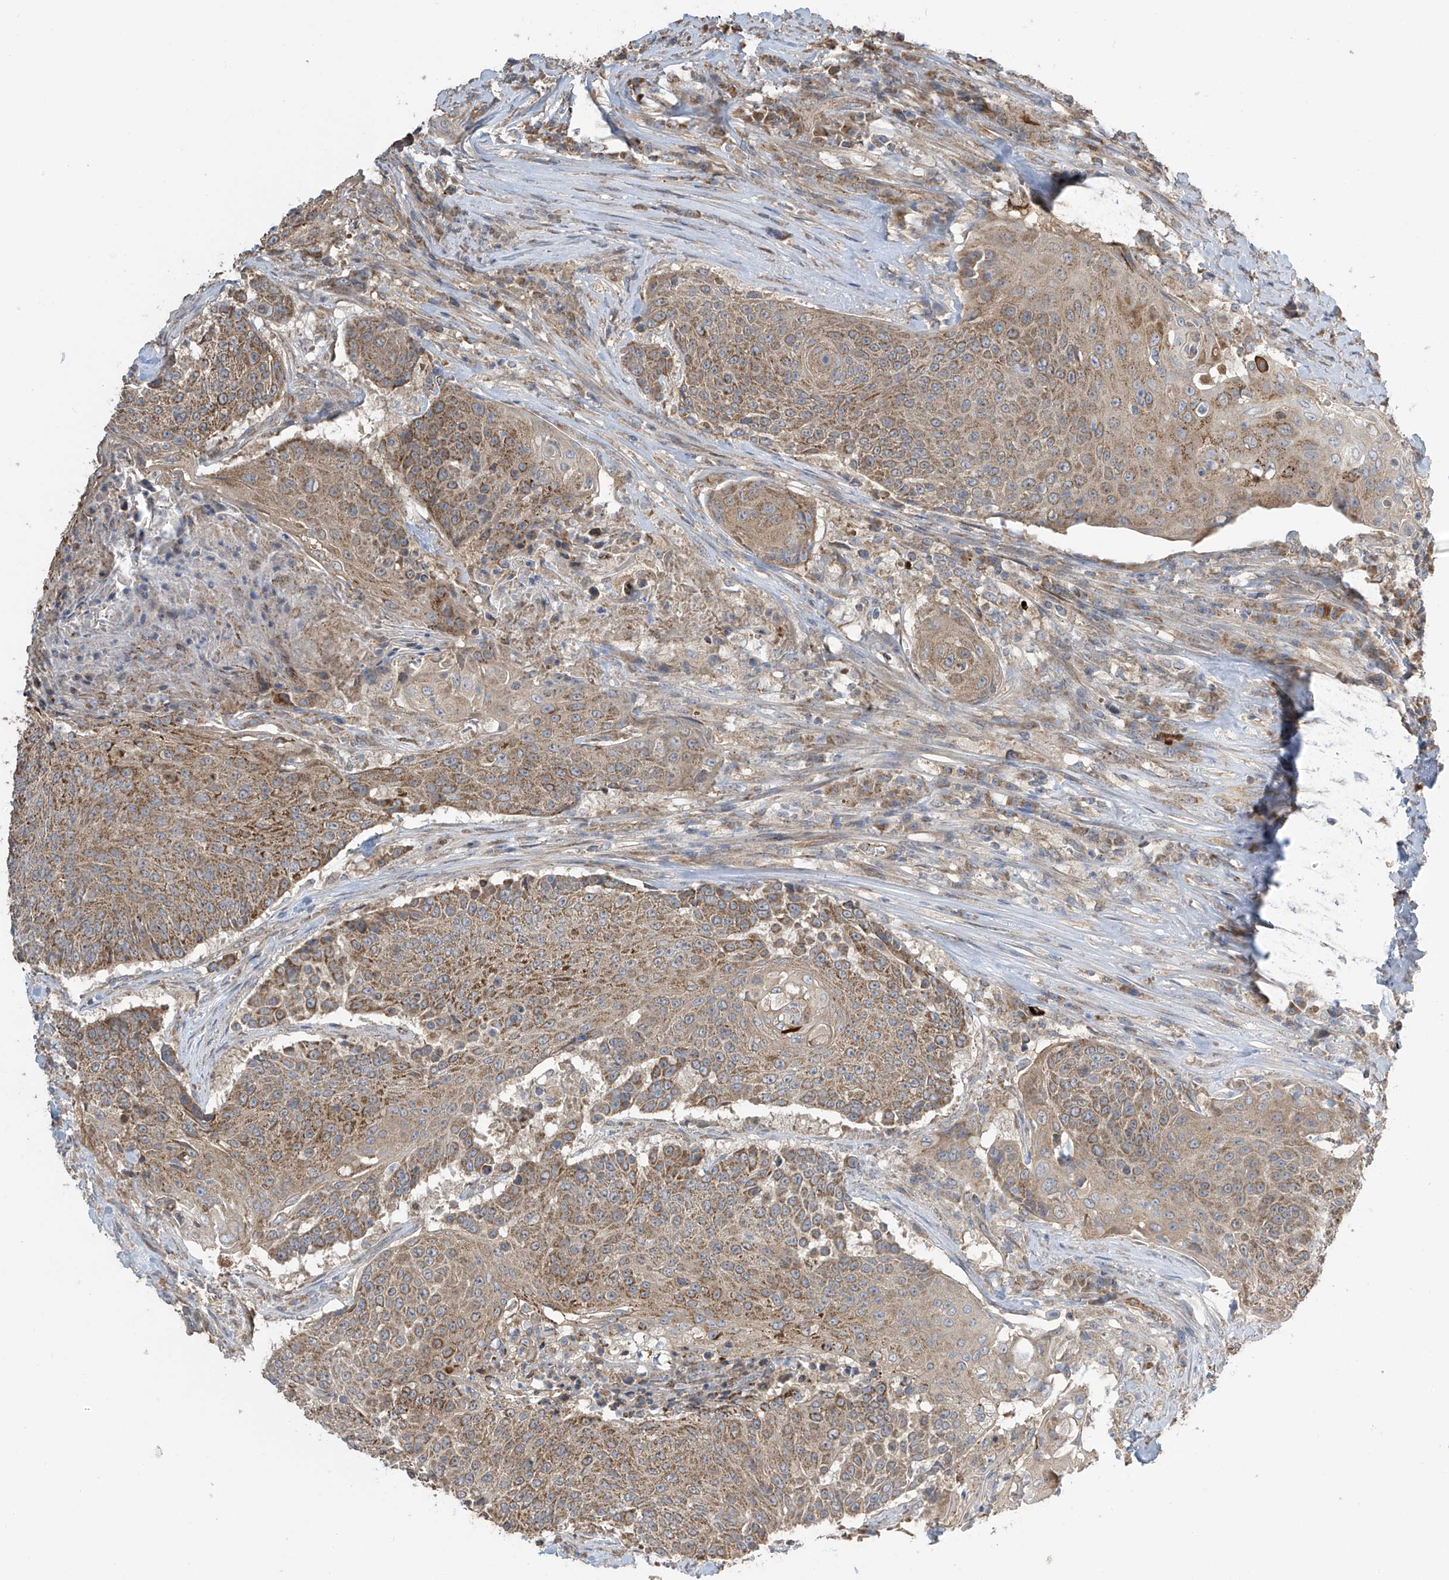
{"staining": {"intensity": "moderate", "quantity": ">75%", "location": "cytoplasmic/membranous"}, "tissue": "urothelial cancer", "cell_type": "Tumor cells", "image_type": "cancer", "snomed": [{"axis": "morphology", "description": "Urothelial carcinoma, High grade"}, {"axis": "topography", "description": "Urinary bladder"}], "caption": "Protein expression analysis of human high-grade urothelial carcinoma reveals moderate cytoplasmic/membranous staining in about >75% of tumor cells.", "gene": "PNPT1", "patient": {"sex": "female", "age": 63}}